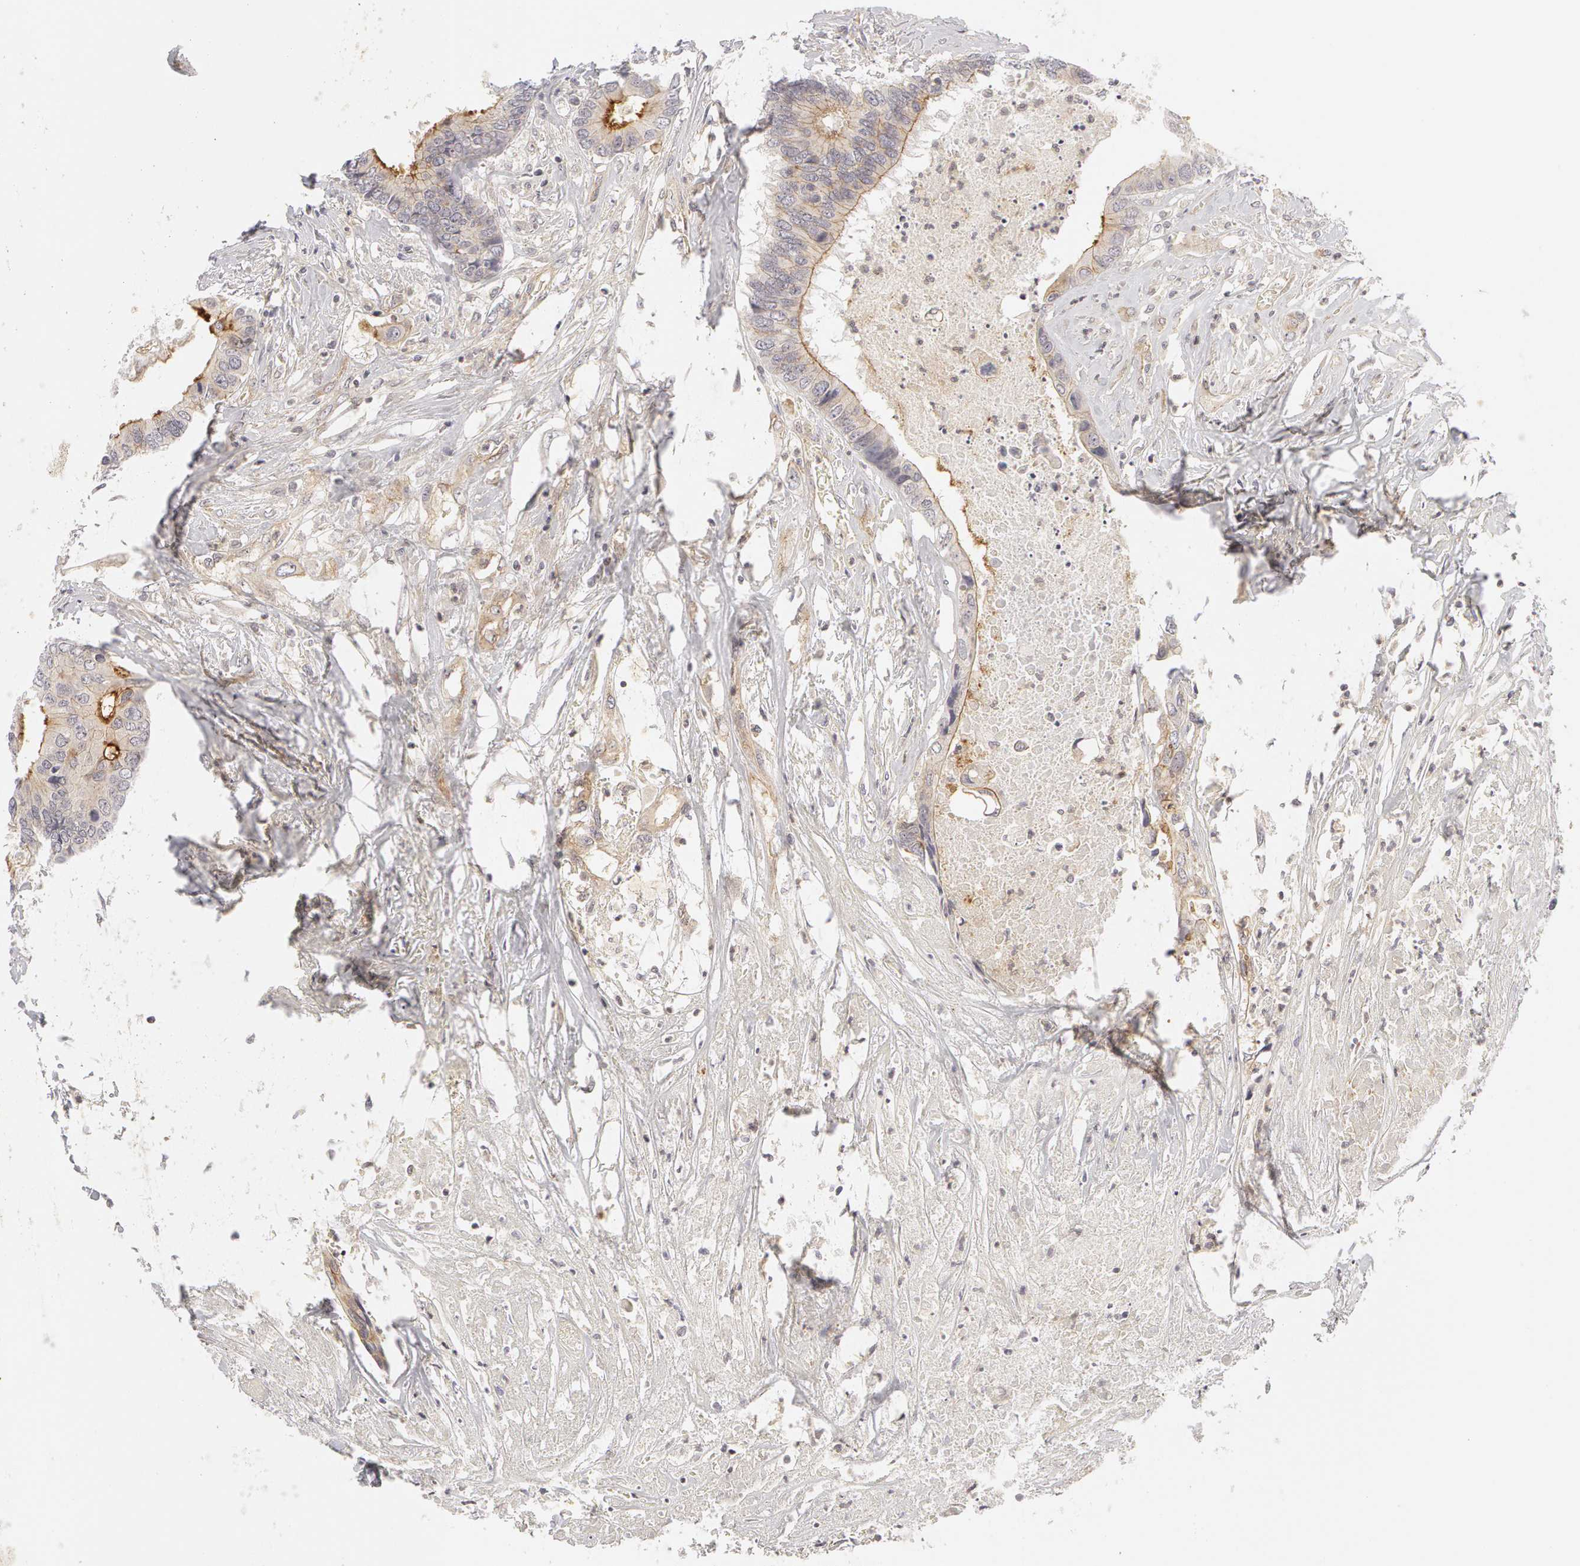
{"staining": {"intensity": "moderate", "quantity": ">75%", "location": "cytoplasmic/membranous"}, "tissue": "colorectal cancer", "cell_type": "Tumor cells", "image_type": "cancer", "snomed": [{"axis": "morphology", "description": "Adenocarcinoma, NOS"}, {"axis": "topography", "description": "Rectum"}], "caption": "Tumor cells demonstrate moderate cytoplasmic/membranous positivity in about >75% of cells in colorectal cancer (adenocarcinoma).", "gene": "ABCB1", "patient": {"sex": "male", "age": 55}}